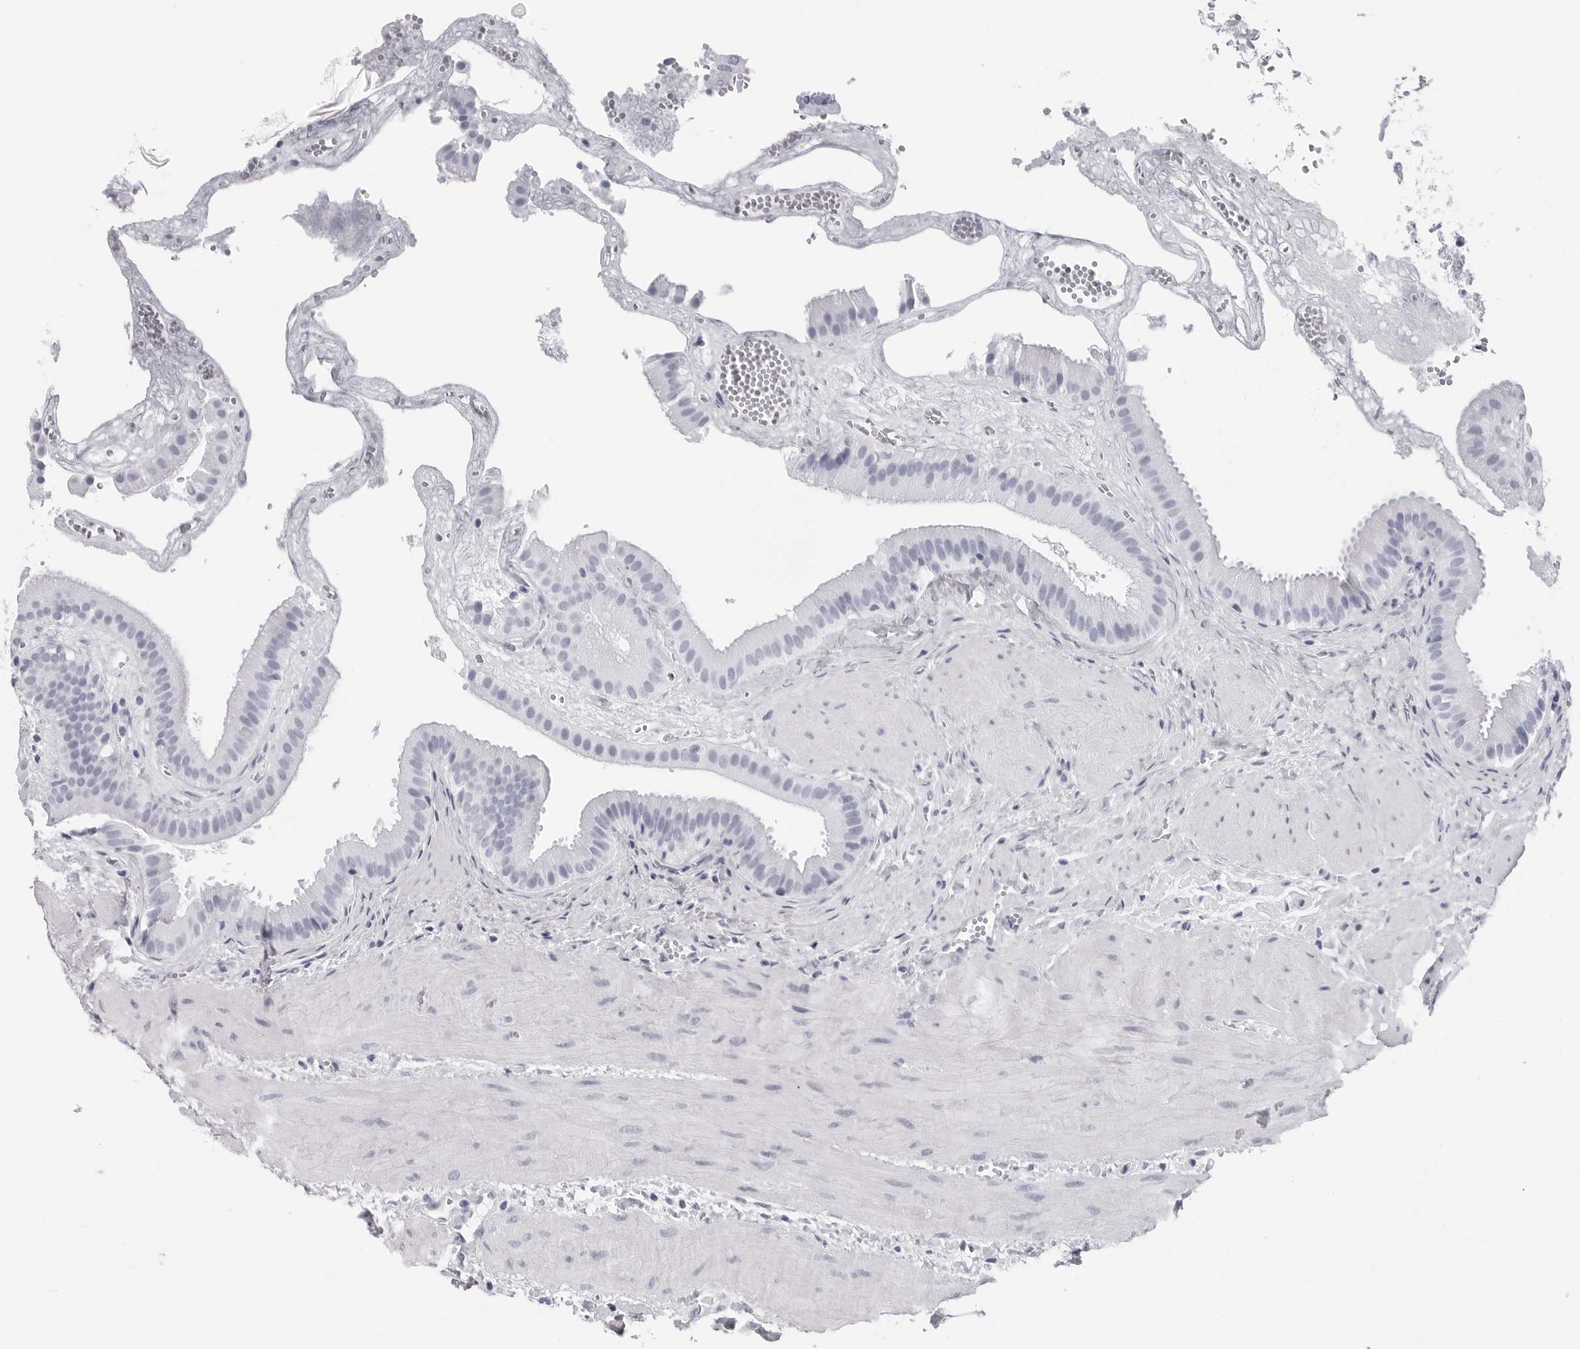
{"staining": {"intensity": "negative", "quantity": "none", "location": "none"}, "tissue": "gallbladder", "cell_type": "Glandular cells", "image_type": "normal", "snomed": [{"axis": "morphology", "description": "Normal tissue, NOS"}, {"axis": "topography", "description": "Gallbladder"}], "caption": "Glandular cells are negative for protein expression in benign human gallbladder.", "gene": "CST2", "patient": {"sex": "male", "age": 55}}